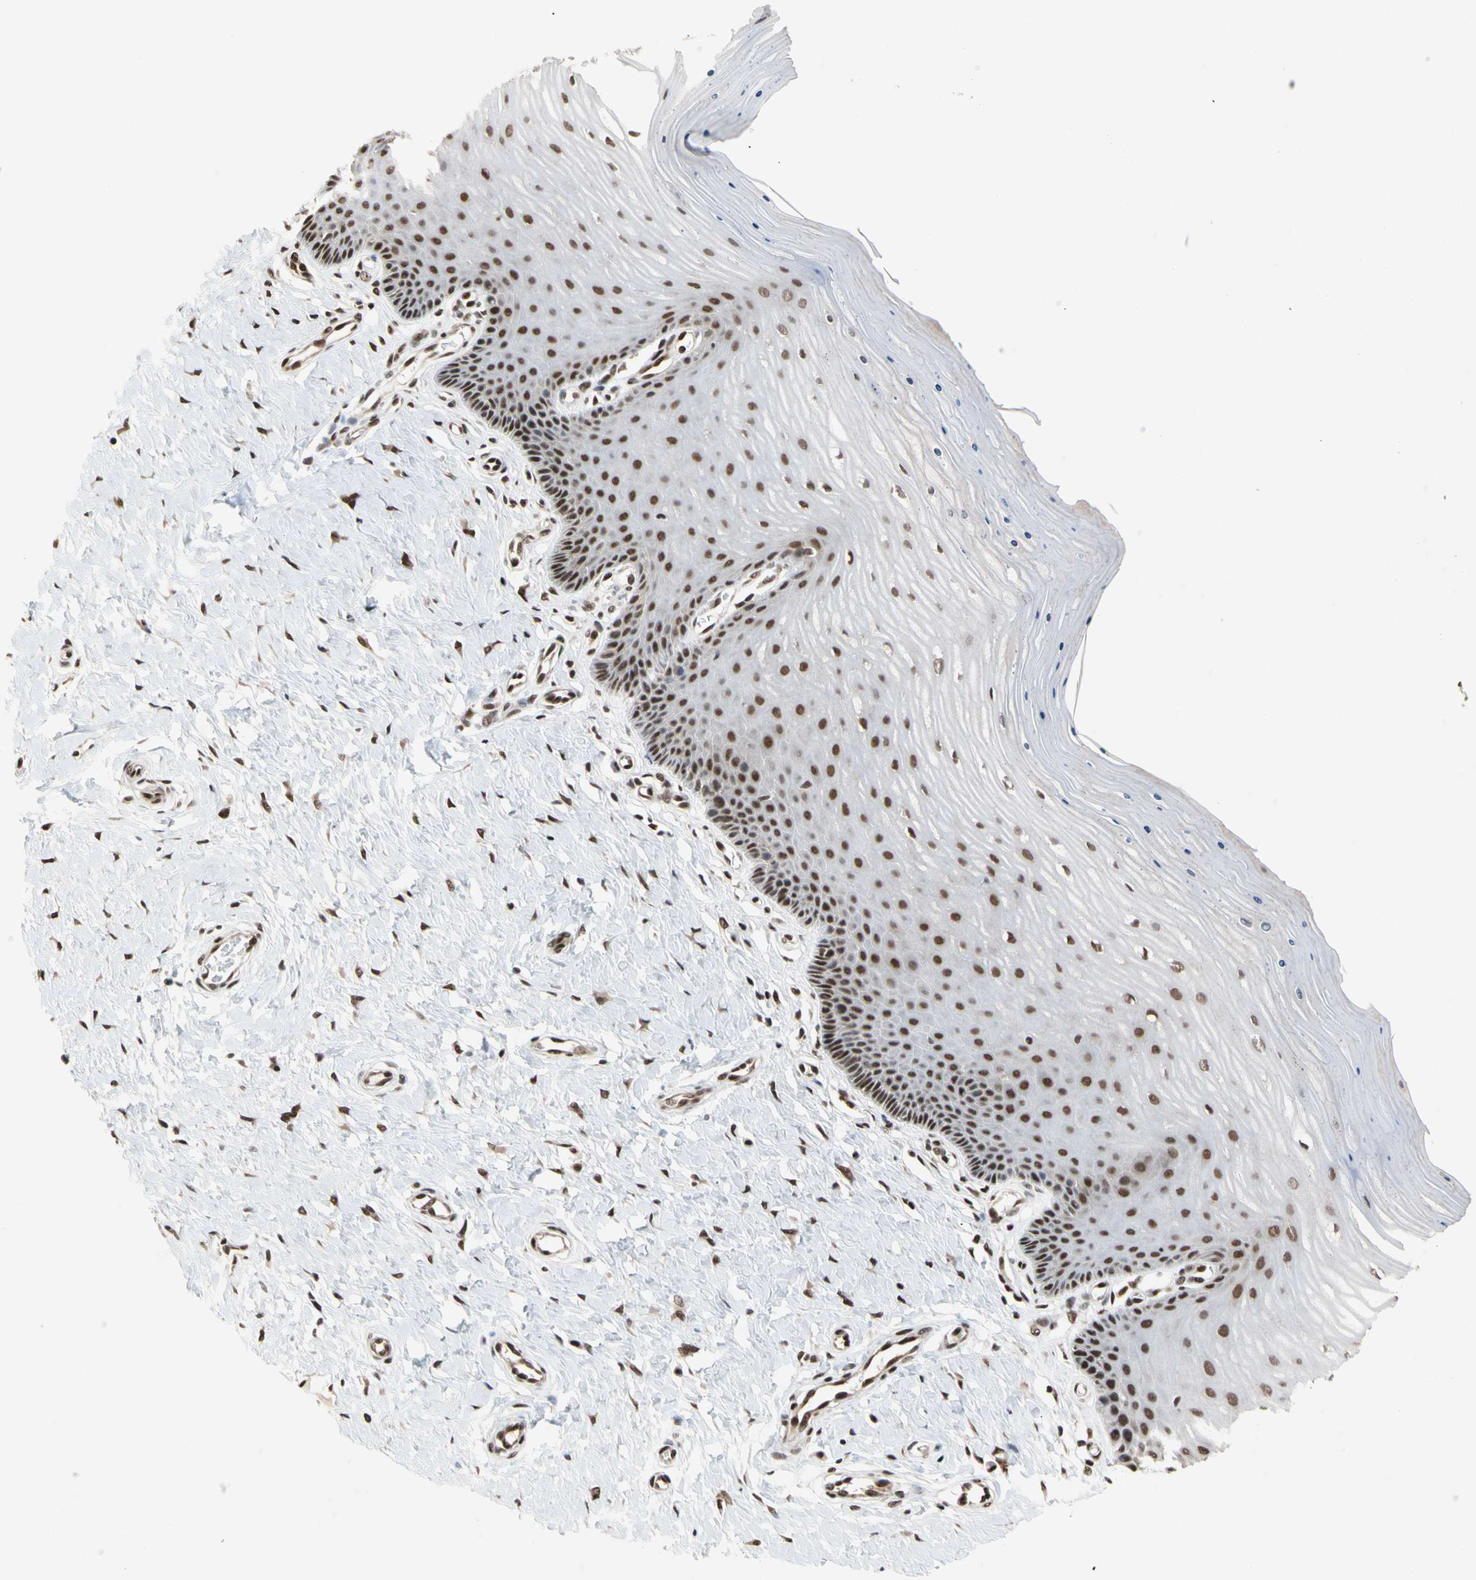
{"staining": {"intensity": "strong", "quantity": ">75%", "location": "nuclear"}, "tissue": "cervix", "cell_type": "Glandular cells", "image_type": "normal", "snomed": [{"axis": "morphology", "description": "Normal tissue, NOS"}, {"axis": "topography", "description": "Cervix"}], "caption": "A micrograph showing strong nuclear positivity in approximately >75% of glandular cells in normal cervix, as visualized by brown immunohistochemical staining.", "gene": "FAM98B", "patient": {"sex": "female", "age": 55}}